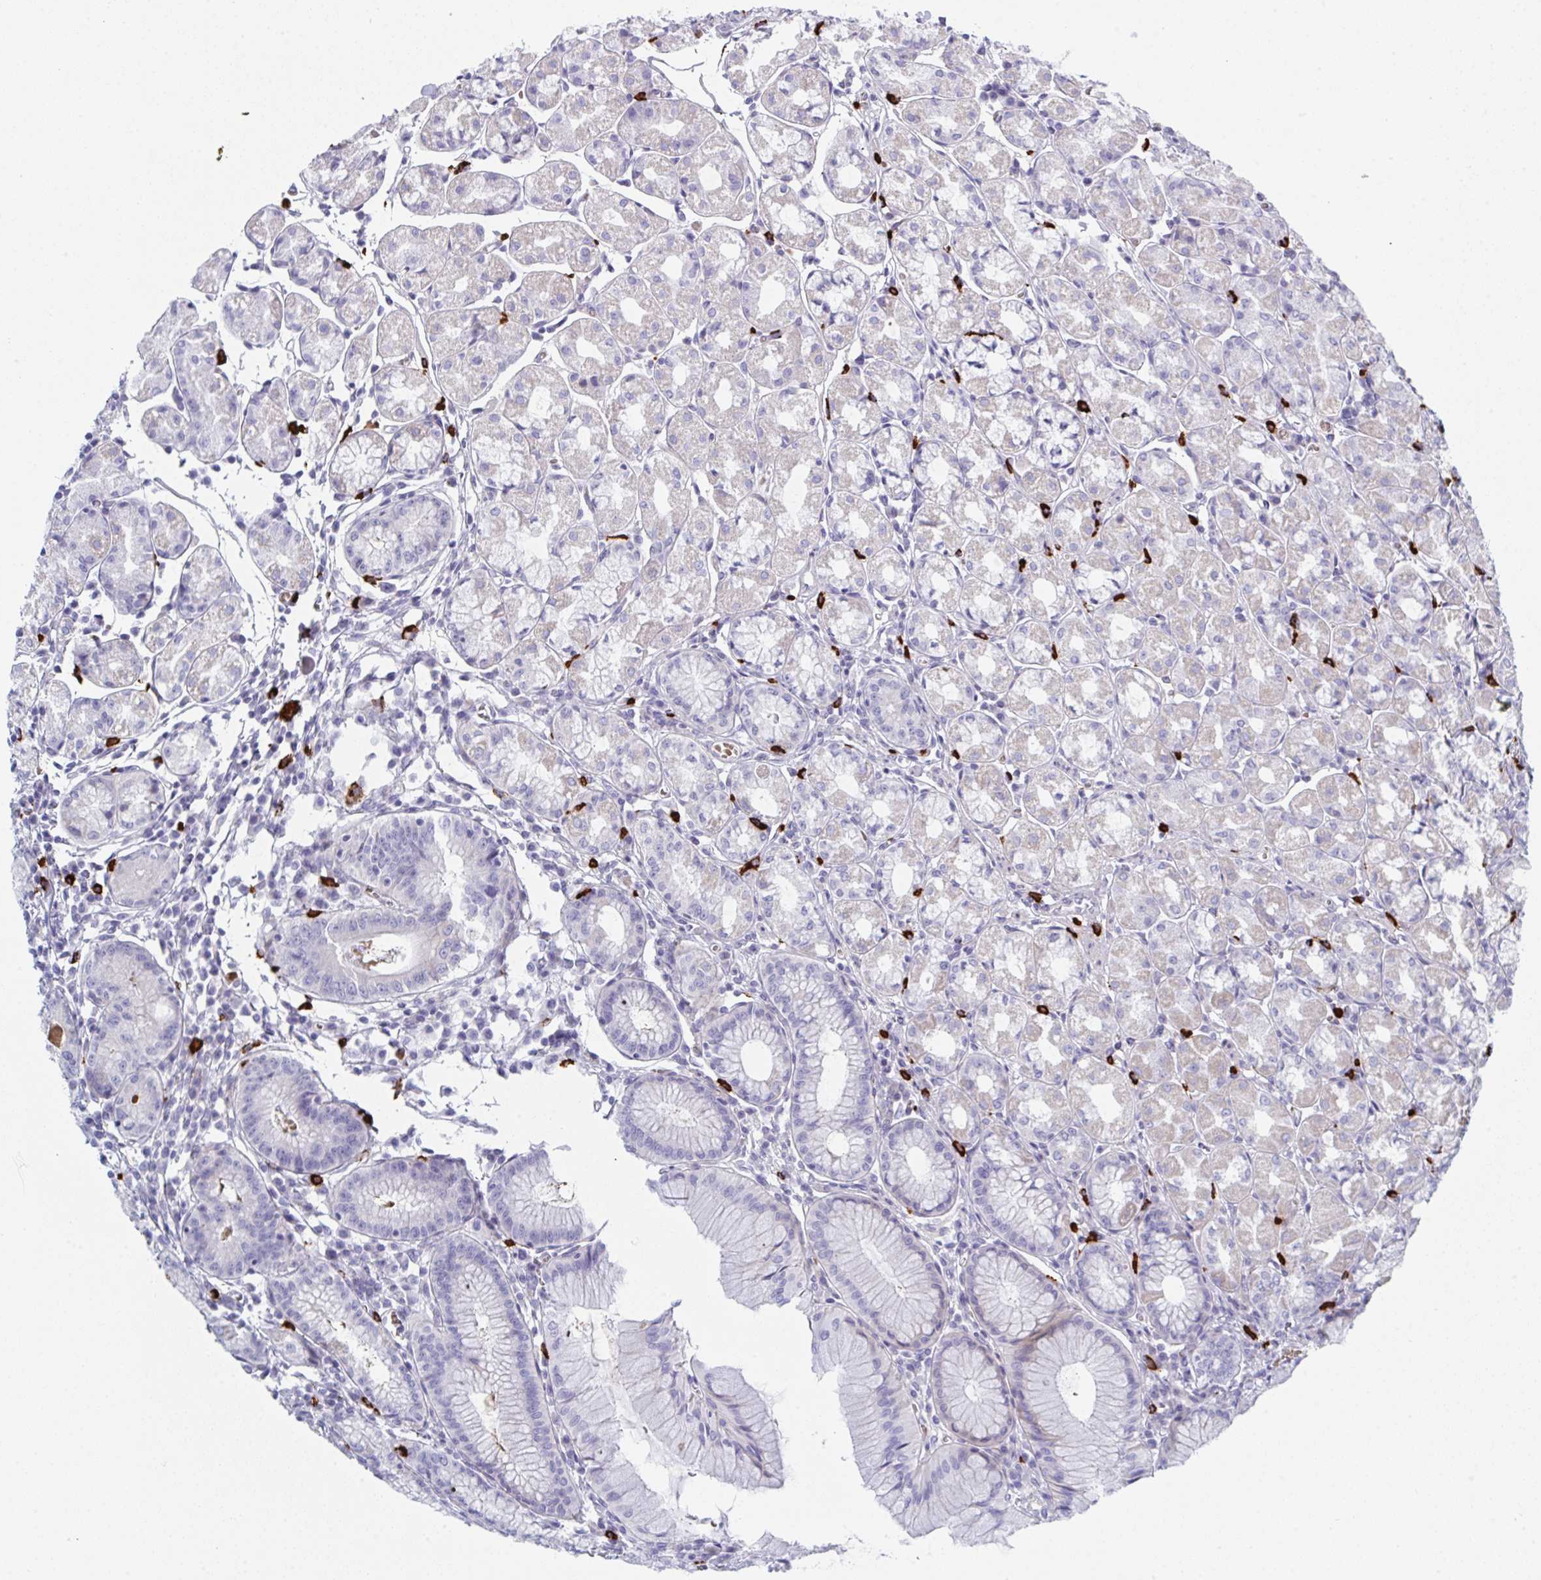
{"staining": {"intensity": "negative", "quantity": "none", "location": "none"}, "tissue": "stomach", "cell_type": "Glandular cells", "image_type": "normal", "snomed": [{"axis": "morphology", "description": "Normal tissue, NOS"}, {"axis": "topography", "description": "Stomach"}], "caption": "DAB immunohistochemical staining of normal stomach shows no significant positivity in glandular cells.", "gene": "ZNF684", "patient": {"sex": "male", "age": 55}}